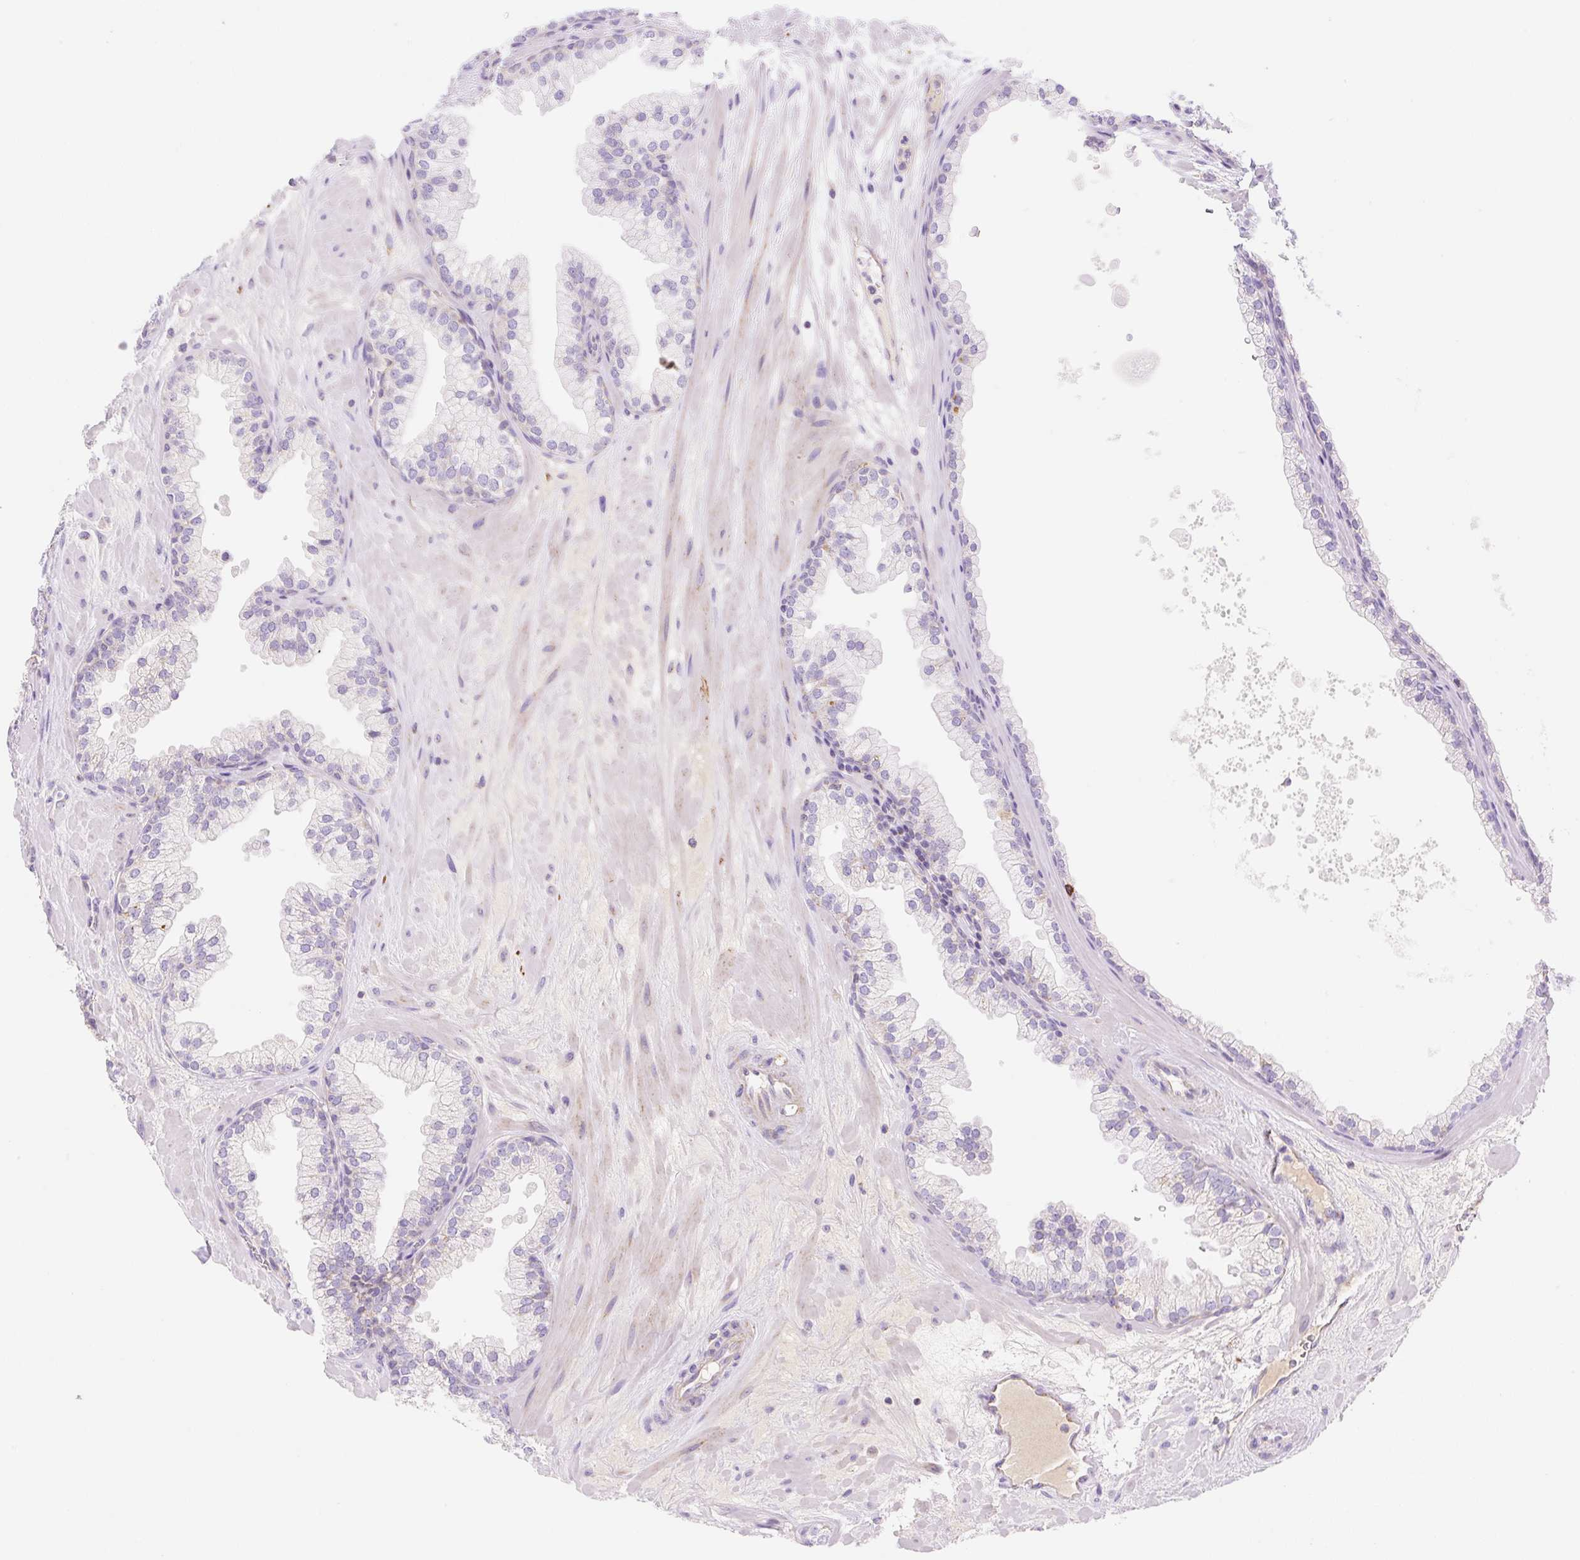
{"staining": {"intensity": "moderate", "quantity": "<25%", "location": "cytoplasmic/membranous"}, "tissue": "prostate", "cell_type": "Glandular cells", "image_type": "normal", "snomed": [{"axis": "morphology", "description": "Normal tissue, NOS"}, {"axis": "topography", "description": "Prostate"}, {"axis": "topography", "description": "Peripheral nerve tissue"}], "caption": "A brown stain shows moderate cytoplasmic/membranous staining of a protein in glandular cells of normal prostate. (Stains: DAB in brown, nuclei in blue, Microscopy: brightfield microscopy at high magnification).", "gene": "ETNK2", "patient": {"sex": "male", "age": 61}}